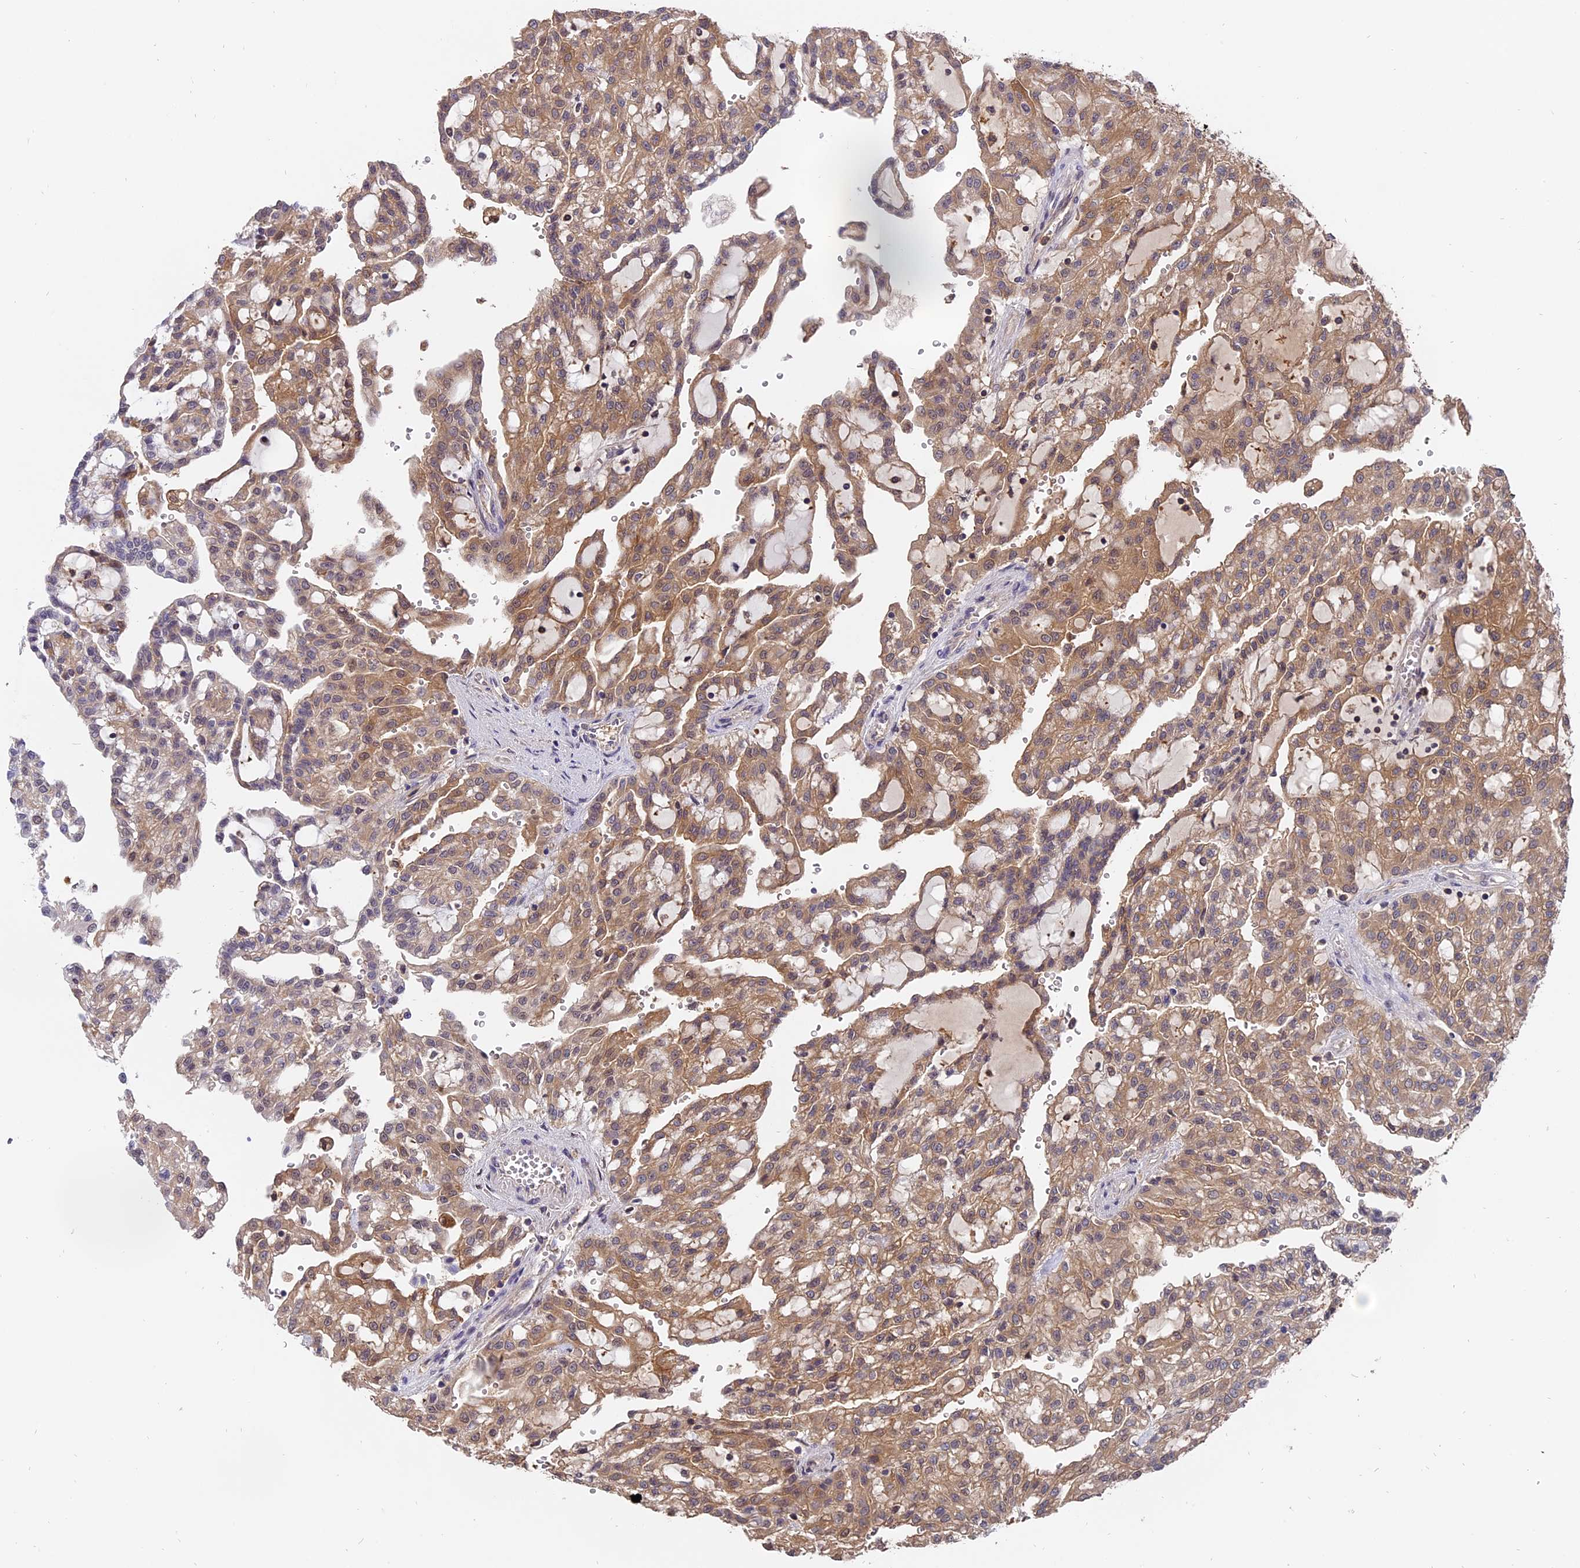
{"staining": {"intensity": "moderate", "quantity": "25%-75%", "location": "cytoplasmic/membranous"}, "tissue": "renal cancer", "cell_type": "Tumor cells", "image_type": "cancer", "snomed": [{"axis": "morphology", "description": "Adenocarcinoma, NOS"}, {"axis": "topography", "description": "Kidney"}], "caption": "Human renal cancer (adenocarcinoma) stained with a brown dye displays moderate cytoplasmic/membranous positive expression in about 25%-75% of tumor cells.", "gene": "FAM118B", "patient": {"sex": "male", "age": 63}}